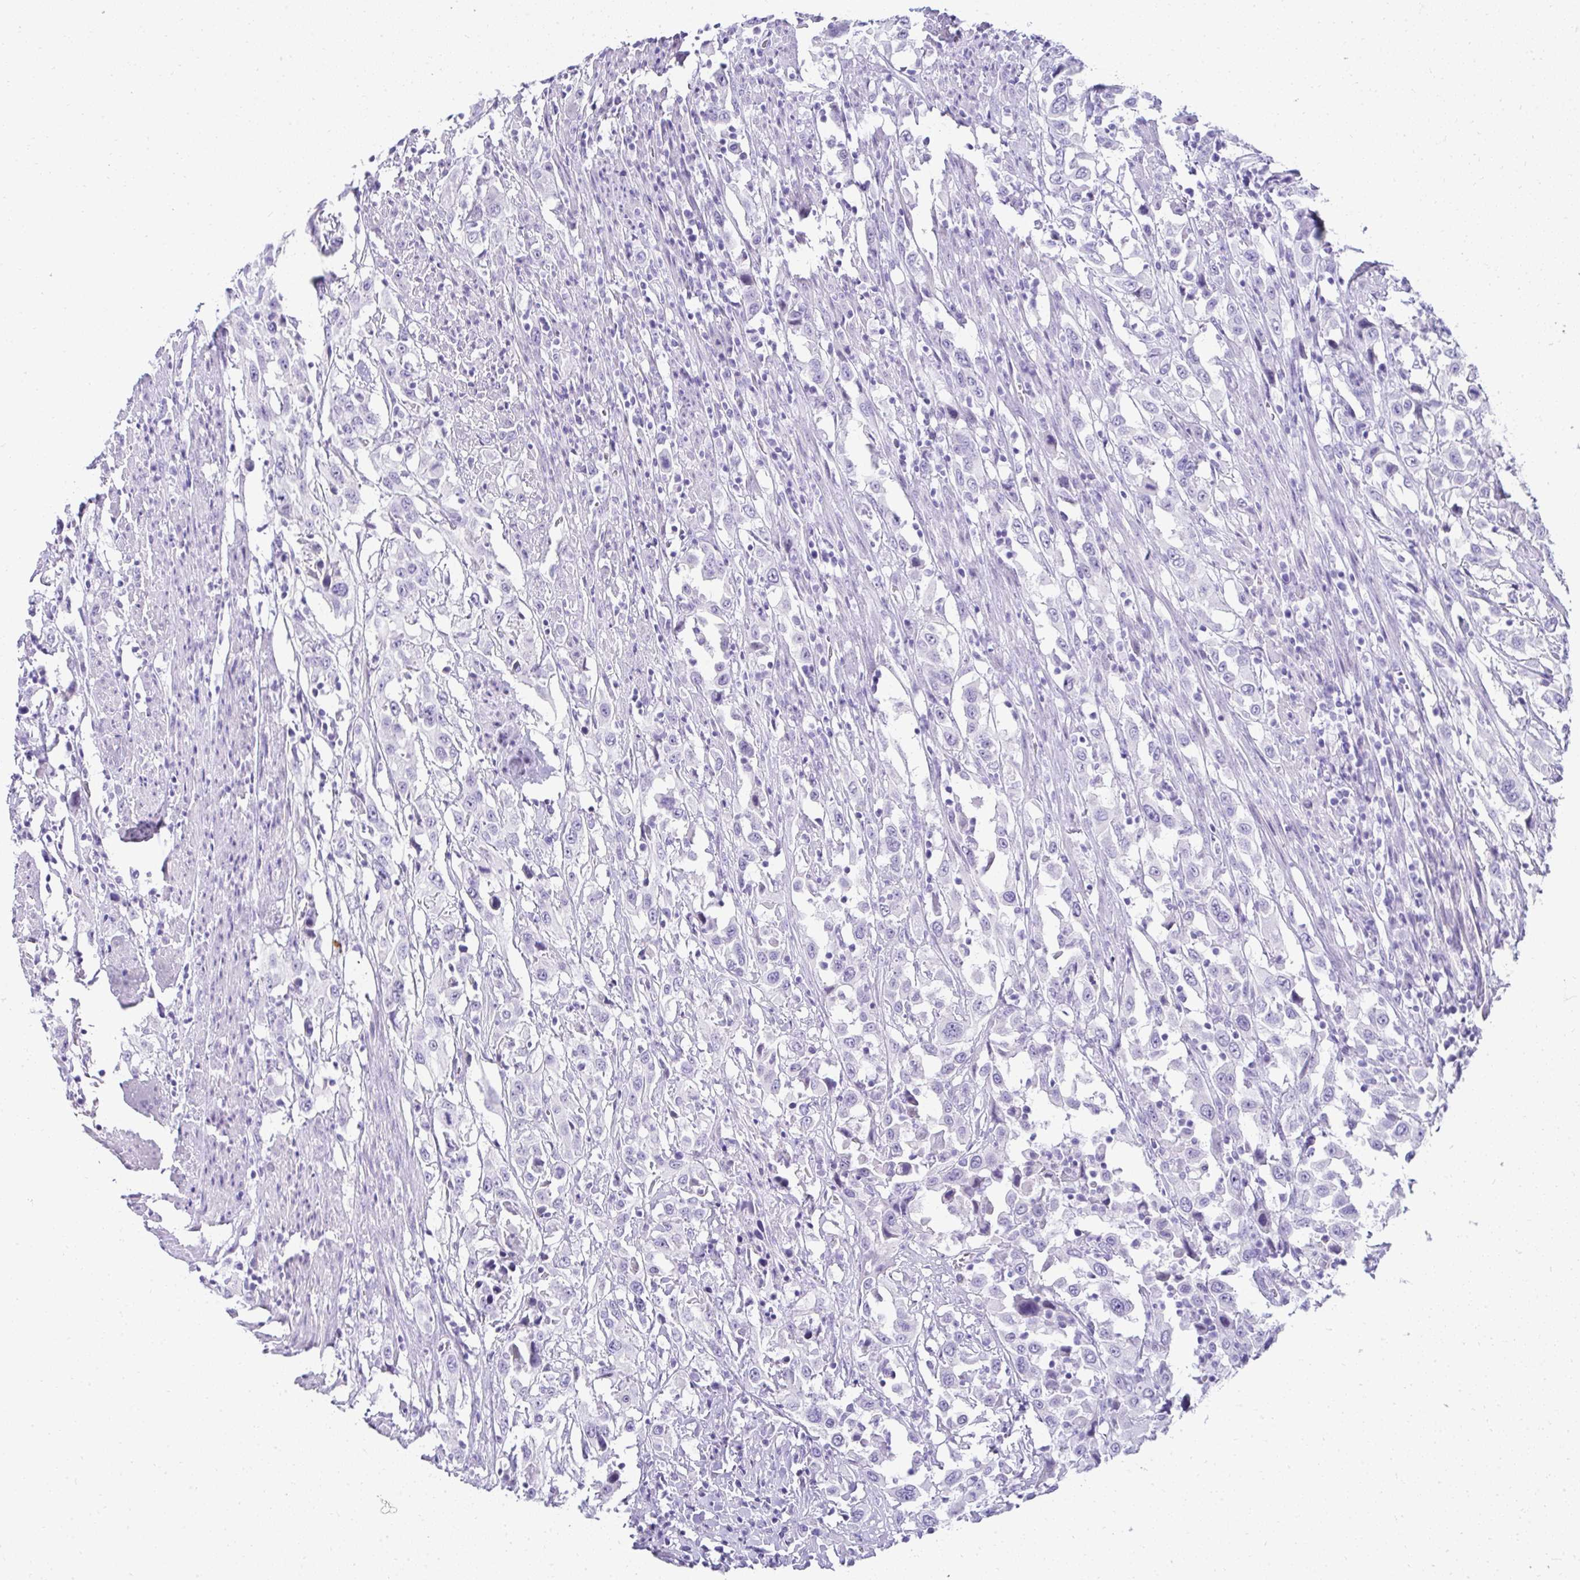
{"staining": {"intensity": "negative", "quantity": "none", "location": "none"}, "tissue": "urothelial cancer", "cell_type": "Tumor cells", "image_type": "cancer", "snomed": [{"axis": "morphology", "description": "Urothelial carcinoma, High grade"}, {"axis": "topography", "description": "Urinary bladder"}], "caption": "A histopathology image of human urothelial carcinoma (high-grade) is negative for staining in tumor cells.", "gene": "RNF183", "patient": {"sex": "male", "age": 61}}